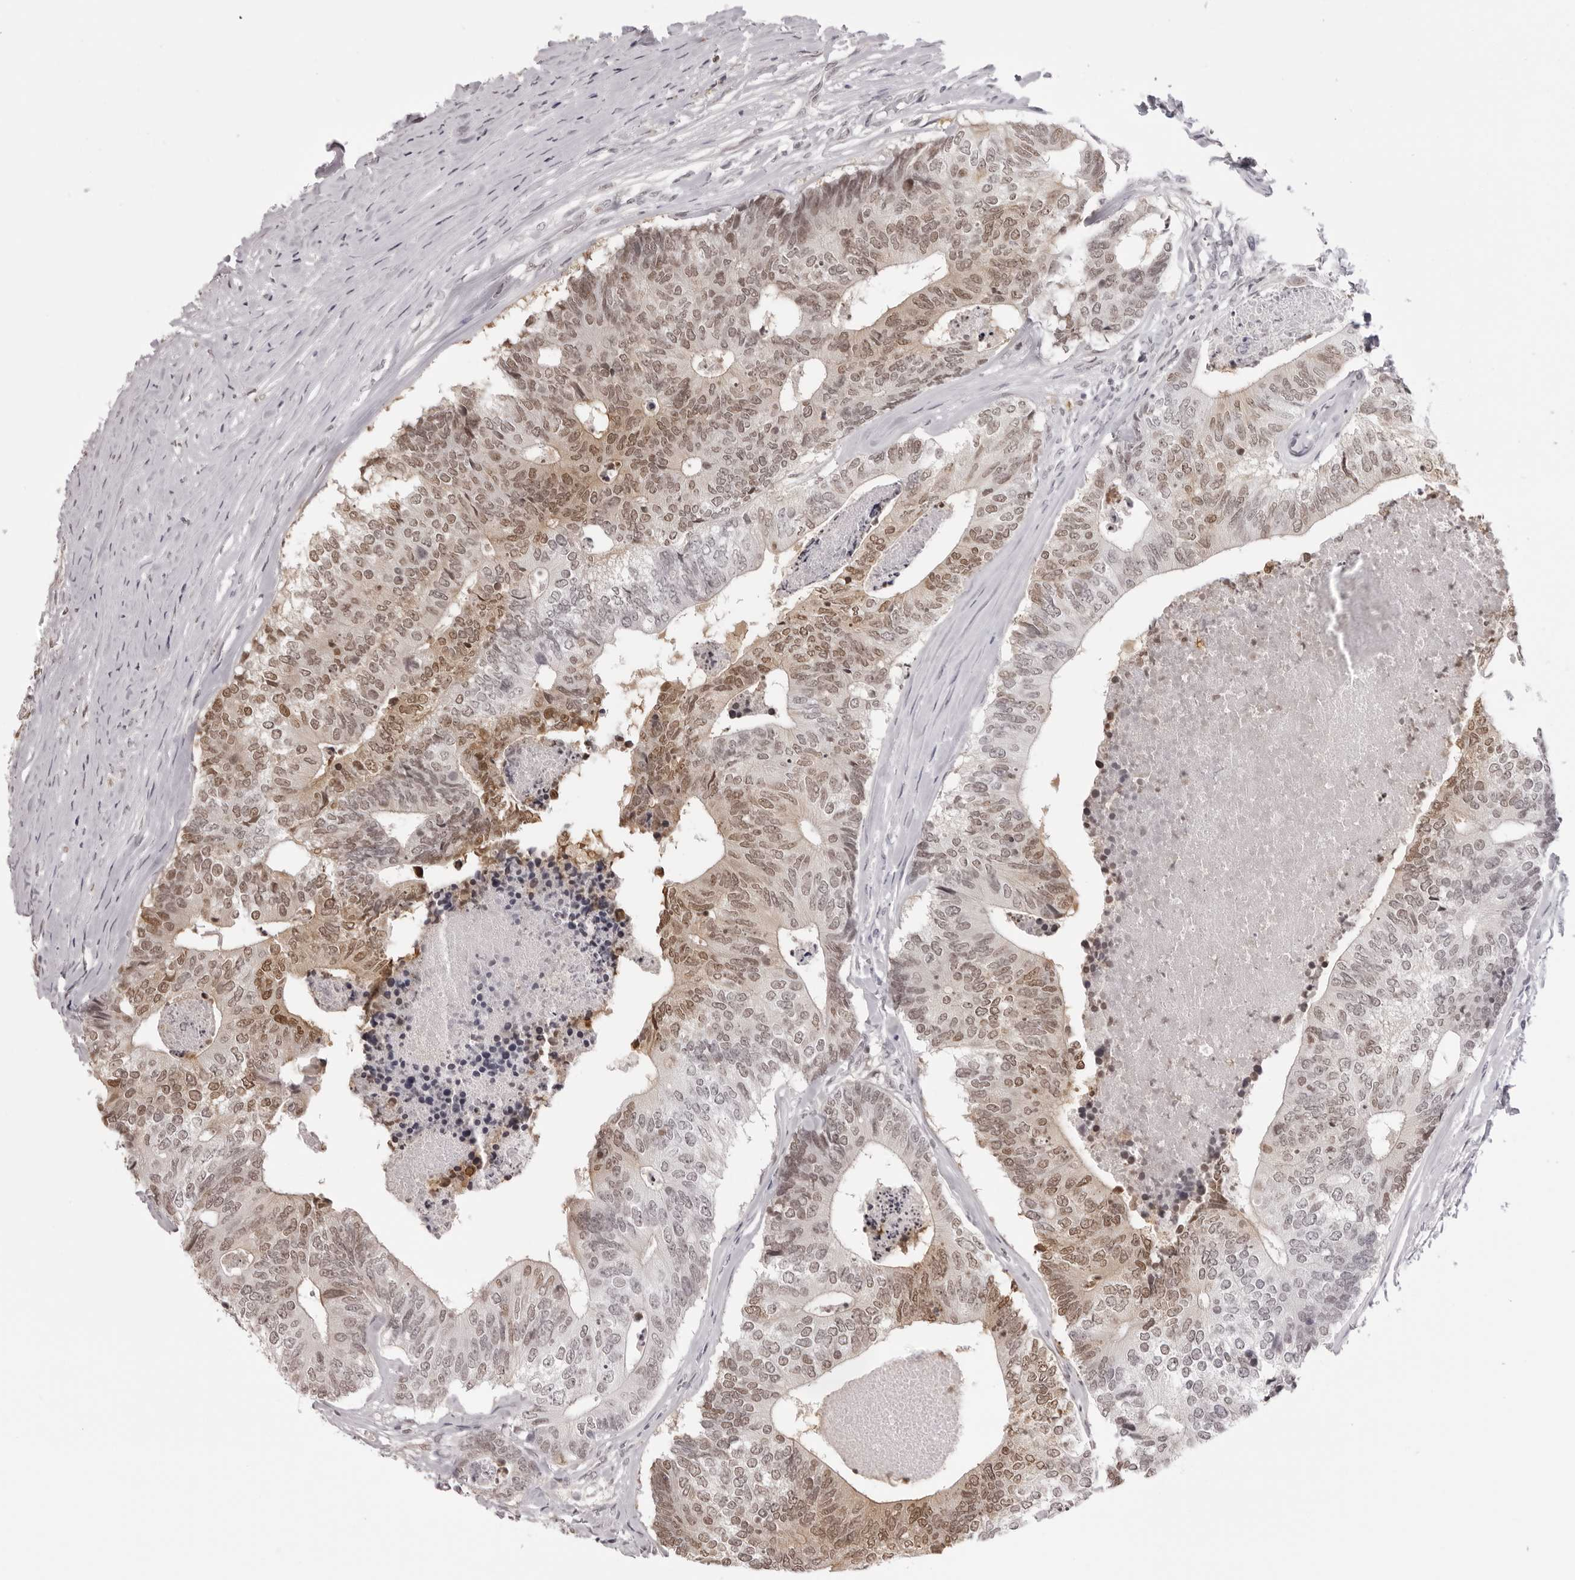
{"staining": {"intensity": "moderate", "quantity": ">75%", "location": "nuclear"}, "tissue": "colorectal cancer", "cell_type": "Tumor cells", "image_type": "cancer", "snomed": [{"axis": "morphology", "description": "Adenocarcinoma, NOS"}, {"axis": "topography", "description": "Colon"}], "caption": "A micrograph of human colorectal cancer stained for a protein demonstrates moderate nuclear brown staining in tumor cells.", "gene": "HSPA4", "patient": {"sex": "female", "age": 67}}